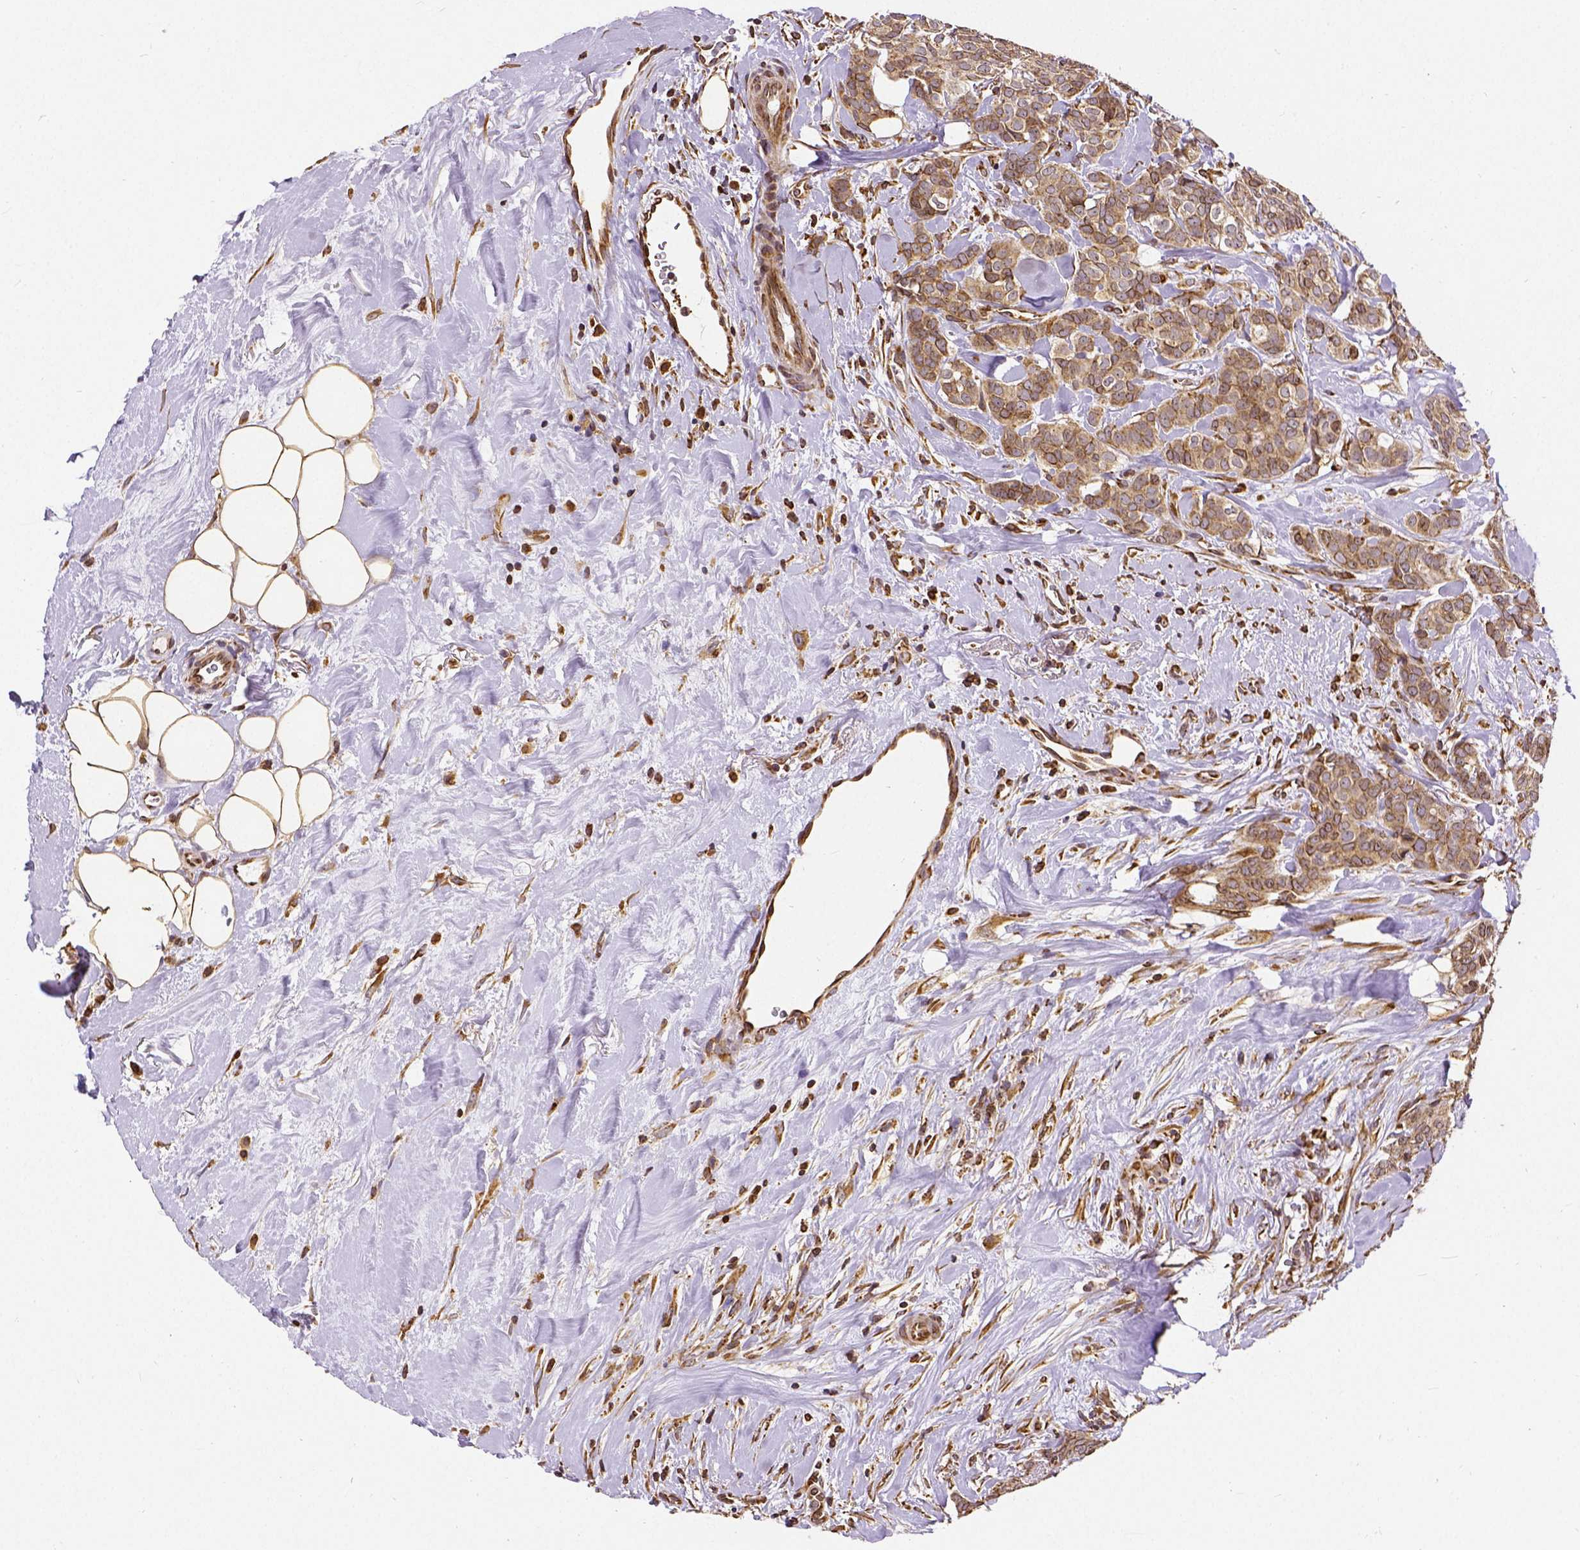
{"staining": {"intensity": "moderate", "quantity": ">75%", "location": "cytoplasmic/membranous"}, "tissue": "breast cancer", "cell_type": "Tumor cells", "image_type": "cancer", "snomed": [{"axis": "morphology", "description": "Duct carcinoma"}, {"axis": "topography", "description": "Breast"}], "caption": "Immunohistochemical staining of breast cancer (intraductal carcinoma) displays moderate cytoplasmic/membranous protein staining in about >75% of tumor cells. The protein of interest is stained brown, and the nuclei are stained in blue (DAB (3,3'-diaminobenzidine) IHC with brightfield microscopy, high magnification).", "gene": "MTDH", "patient": {"sex": "female", "age": 84}}